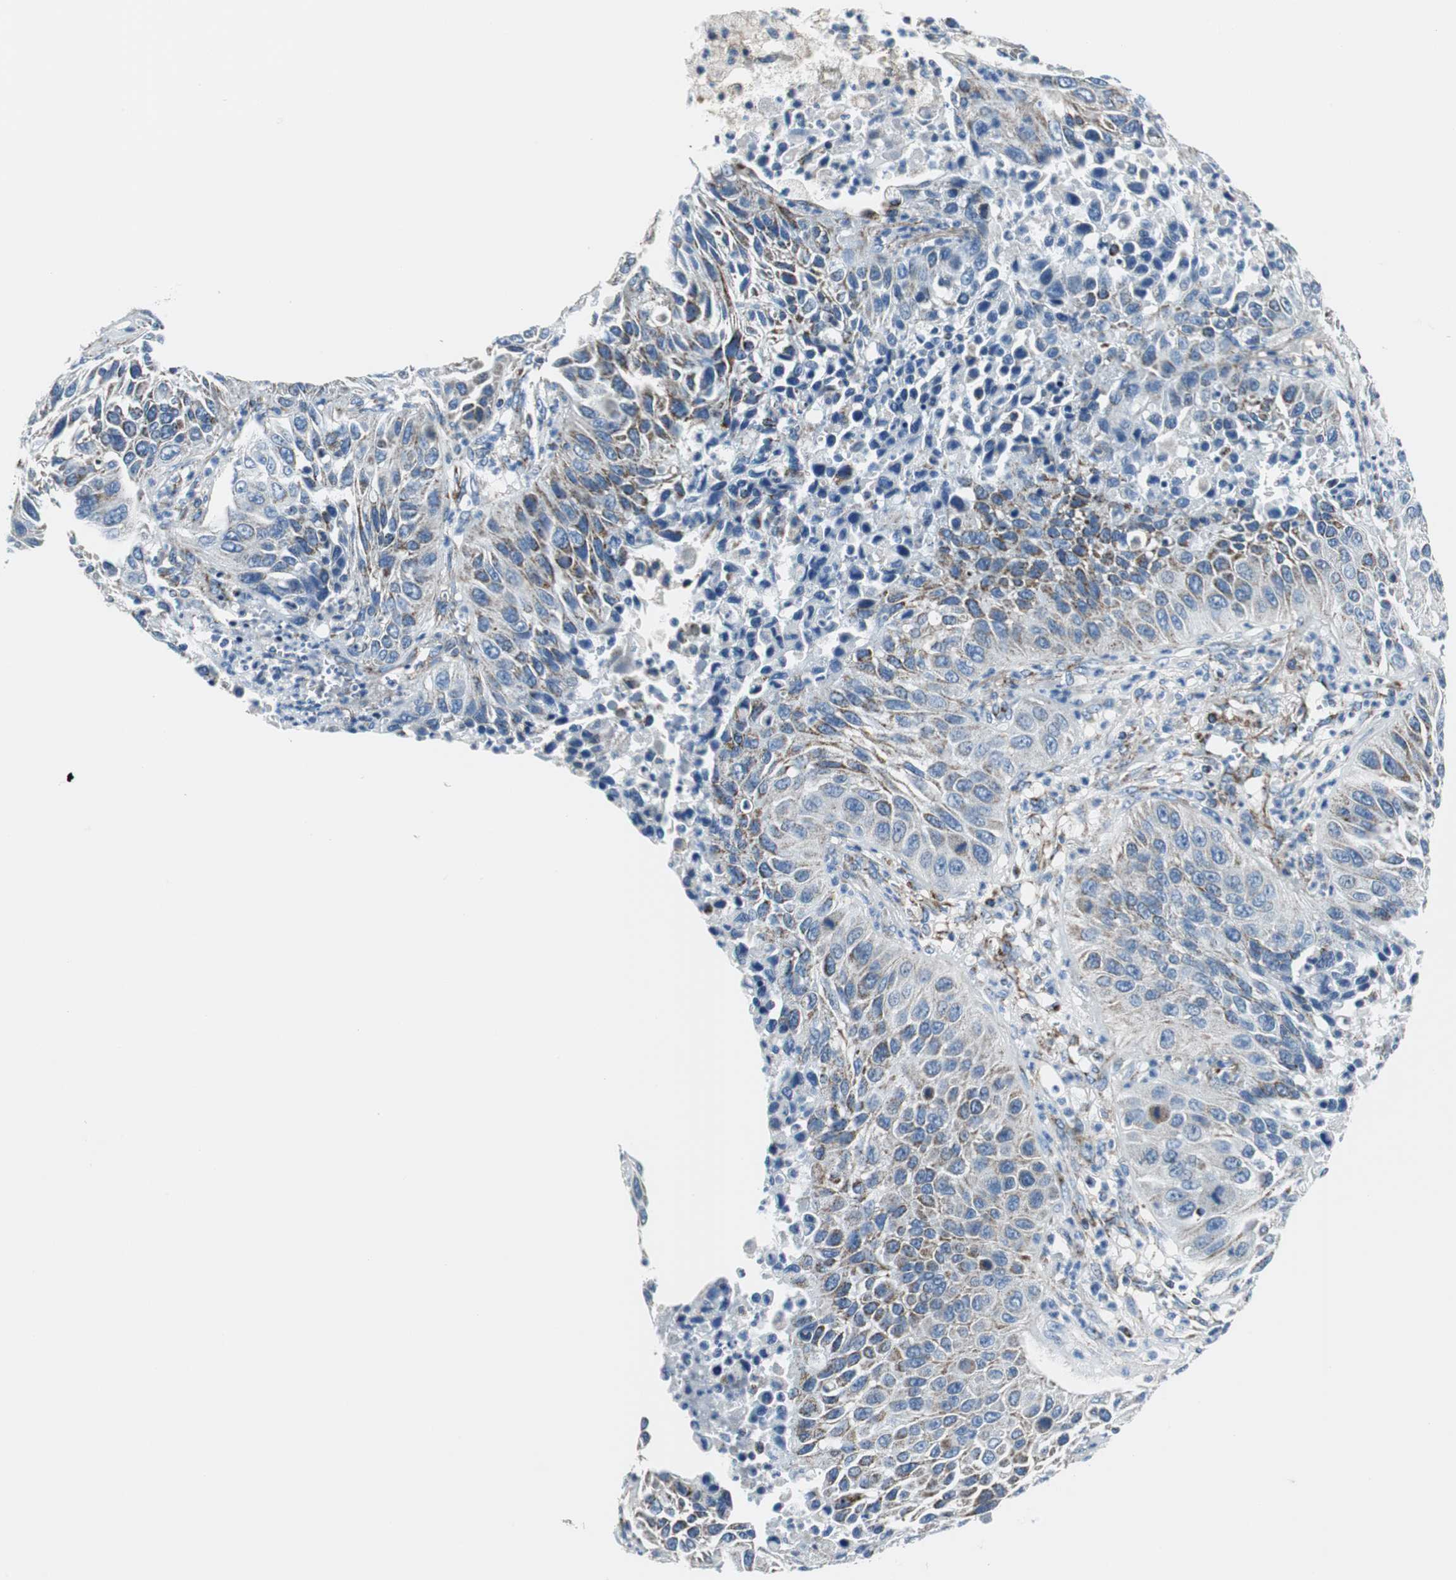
{"staining": {"intensity": "strong", "quantity": "25%-75%", "location": "cytoplasmic/membranous"}, "tissue": "lung cancer", "cell_type": "Tumor cells", "image_type": "cancer", "snomed": [{"axis": "morphology", "description": "Squamous cell carcinoma, NOS"}, {"axis": "topography", "description": "Lung"}], "caption": "About 25%-75% of tumor cells in squamous cell carcinoma (lung) show strong cytoplasmic/membranous protein staining as visualized by brown immunohistochemical staining.", "gene": "C1QTNF7", "patient": {"sex": "female", "age": 76}}